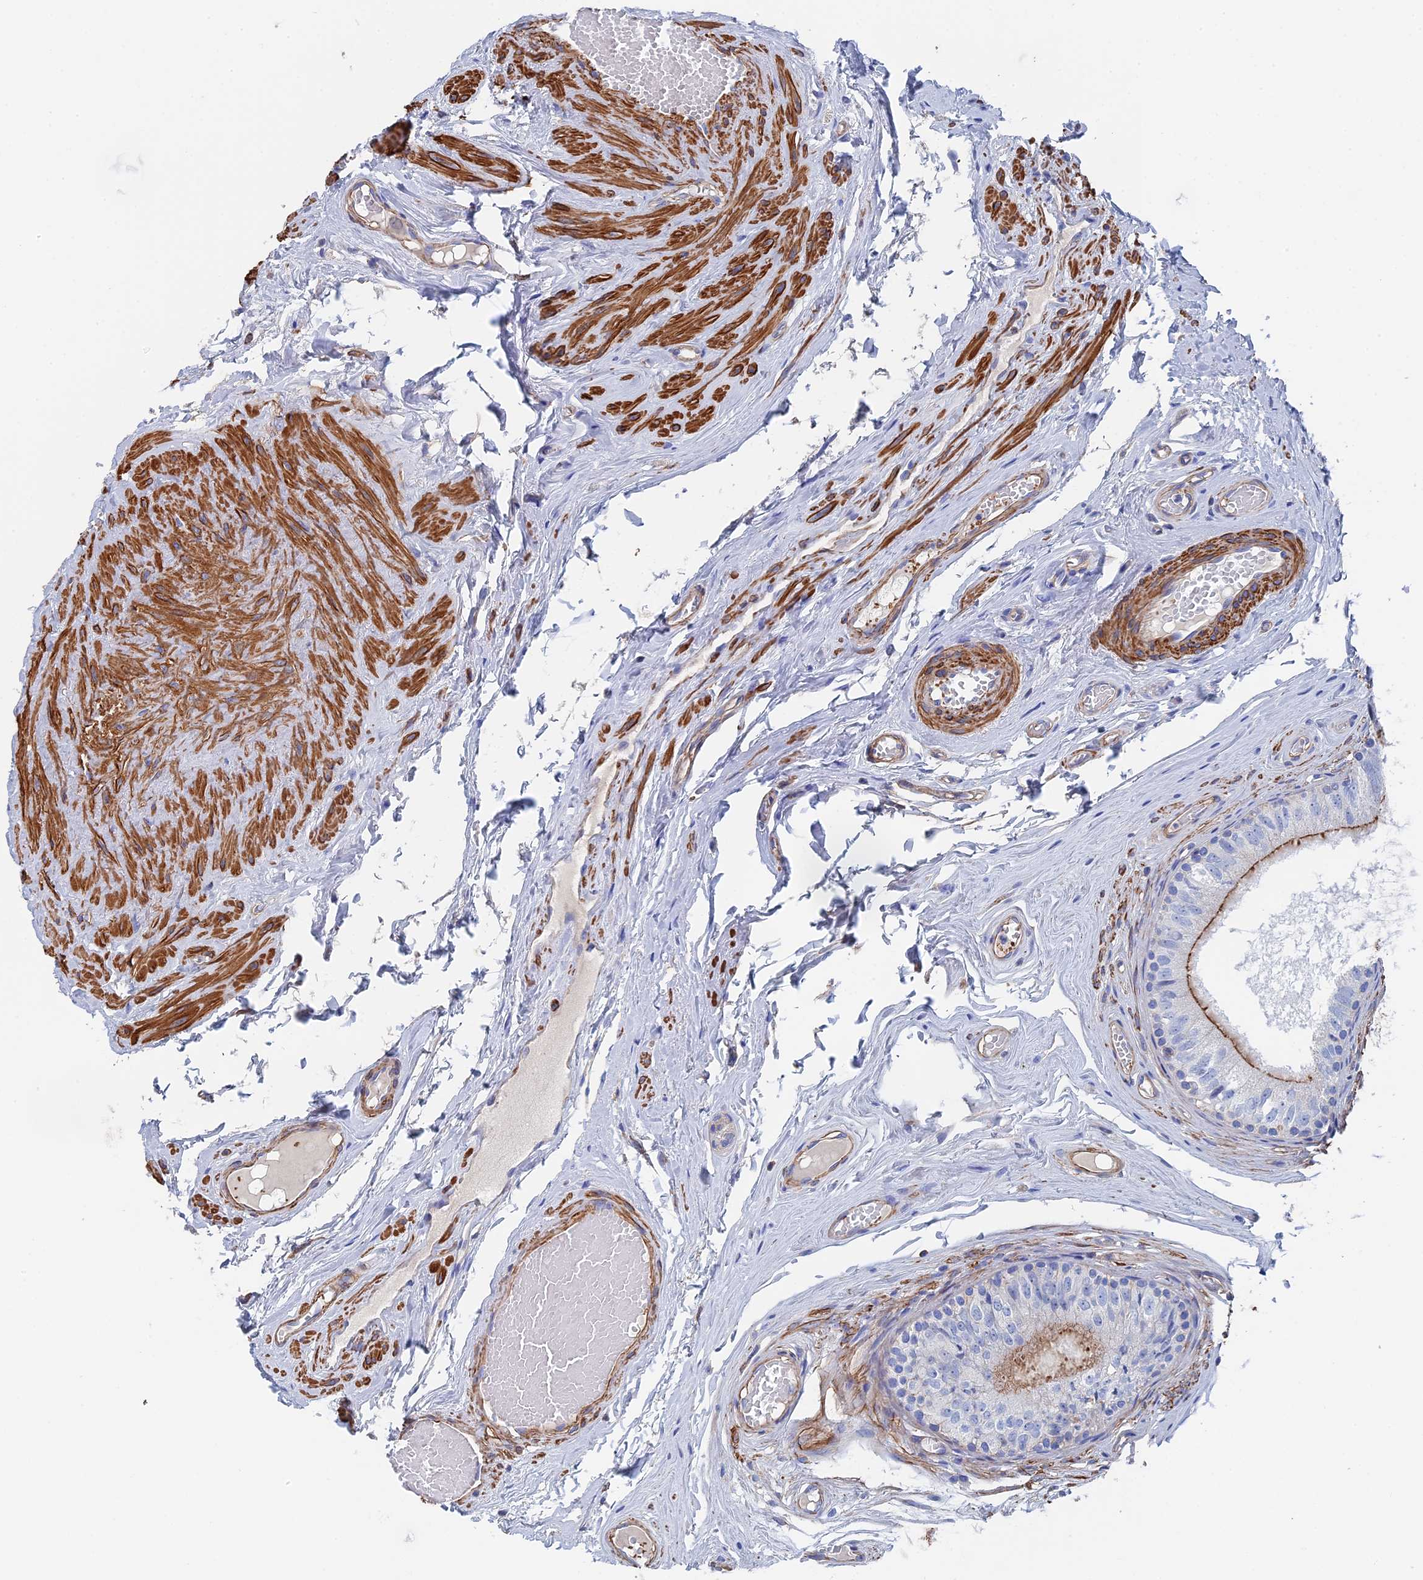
{"staining": {"intensity": "moderate", "quantity": "<25%", "location": "cytoplasmic/membranous"}, "tissue": "epididymis", "cell_type": "Glandular cells", "image_type": "normal", "snomed": [{"axis": "morphology", "description": "Normal tissue, NOS"}, {"axis": "topography", "description": "Epididymis"}], "caption": "Moderate cytoplasmic/membranous protein staining is identified in about <25% of glandular cells in epididymis. Immunohistochemistry stains the protein in brown and the nuclei are stained blue.", "gene": "STRA6", "patient": {"sex": "male", "age": 79}}